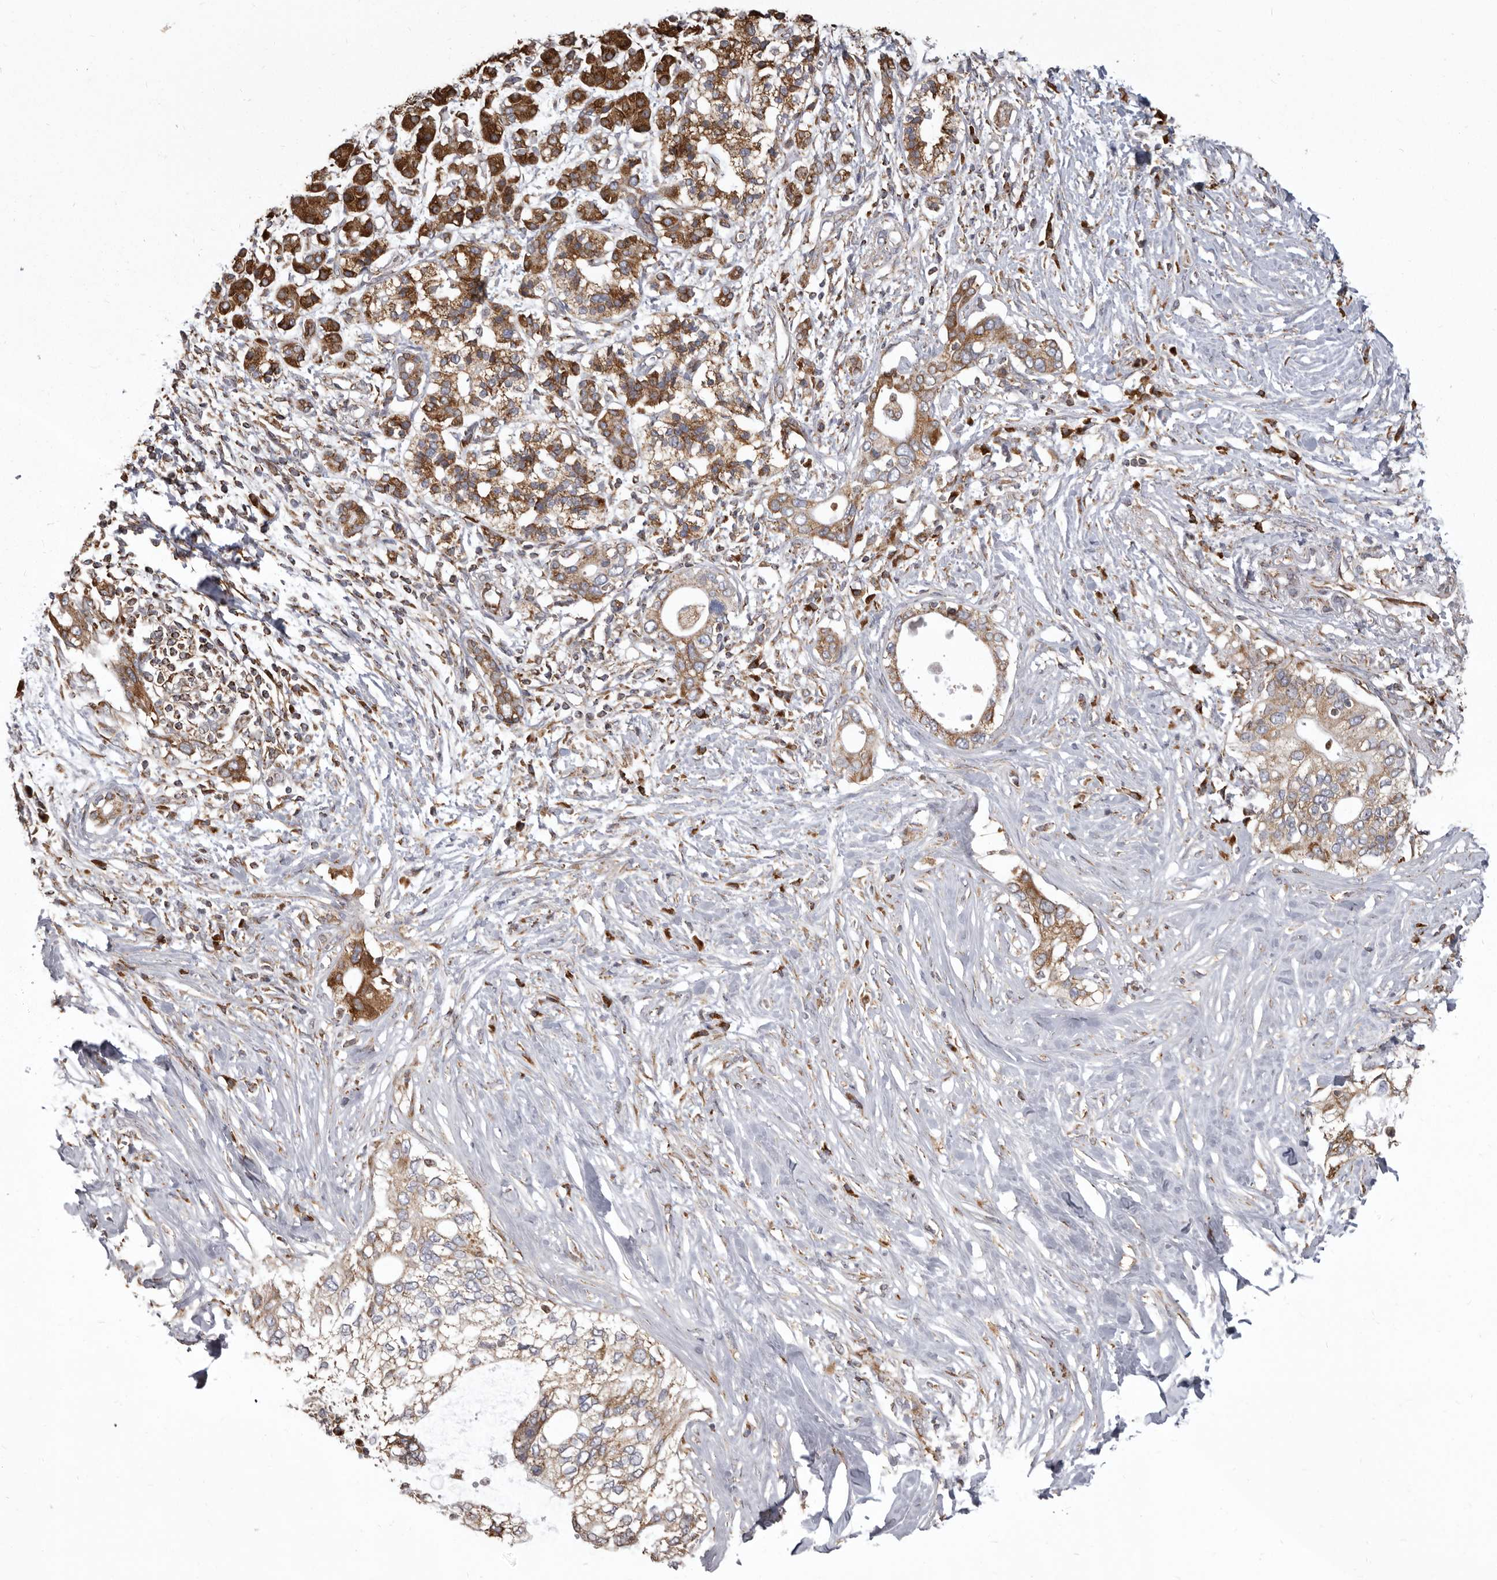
{"staining": {"intensity": "moderate", "quantity": ">75%", "location": "cytoplasmic/membranous"}, "tissue": "pancreatic cancer", "cell_type": "Tumor cells", "image_type": "cancer", "snomed": [{"axis": "morphology", "description": "Normal tissue, NOS"}, {"axis": "morphology", "description": "Adenocarcinoma, NOS"}, {"axis": "topography", "description": "Pancreas"}, {"axis": "topography", "description": "Peripheral nerve tissue"}], "caption": "A photomicrograph of human pancreatic cancer stained for a protein exhibits moderate cytoplasmic/membranous brown staining in tumor cells.", "gene": "CDK5RAP3", "patient": {"sex": "male", "age": 59}}